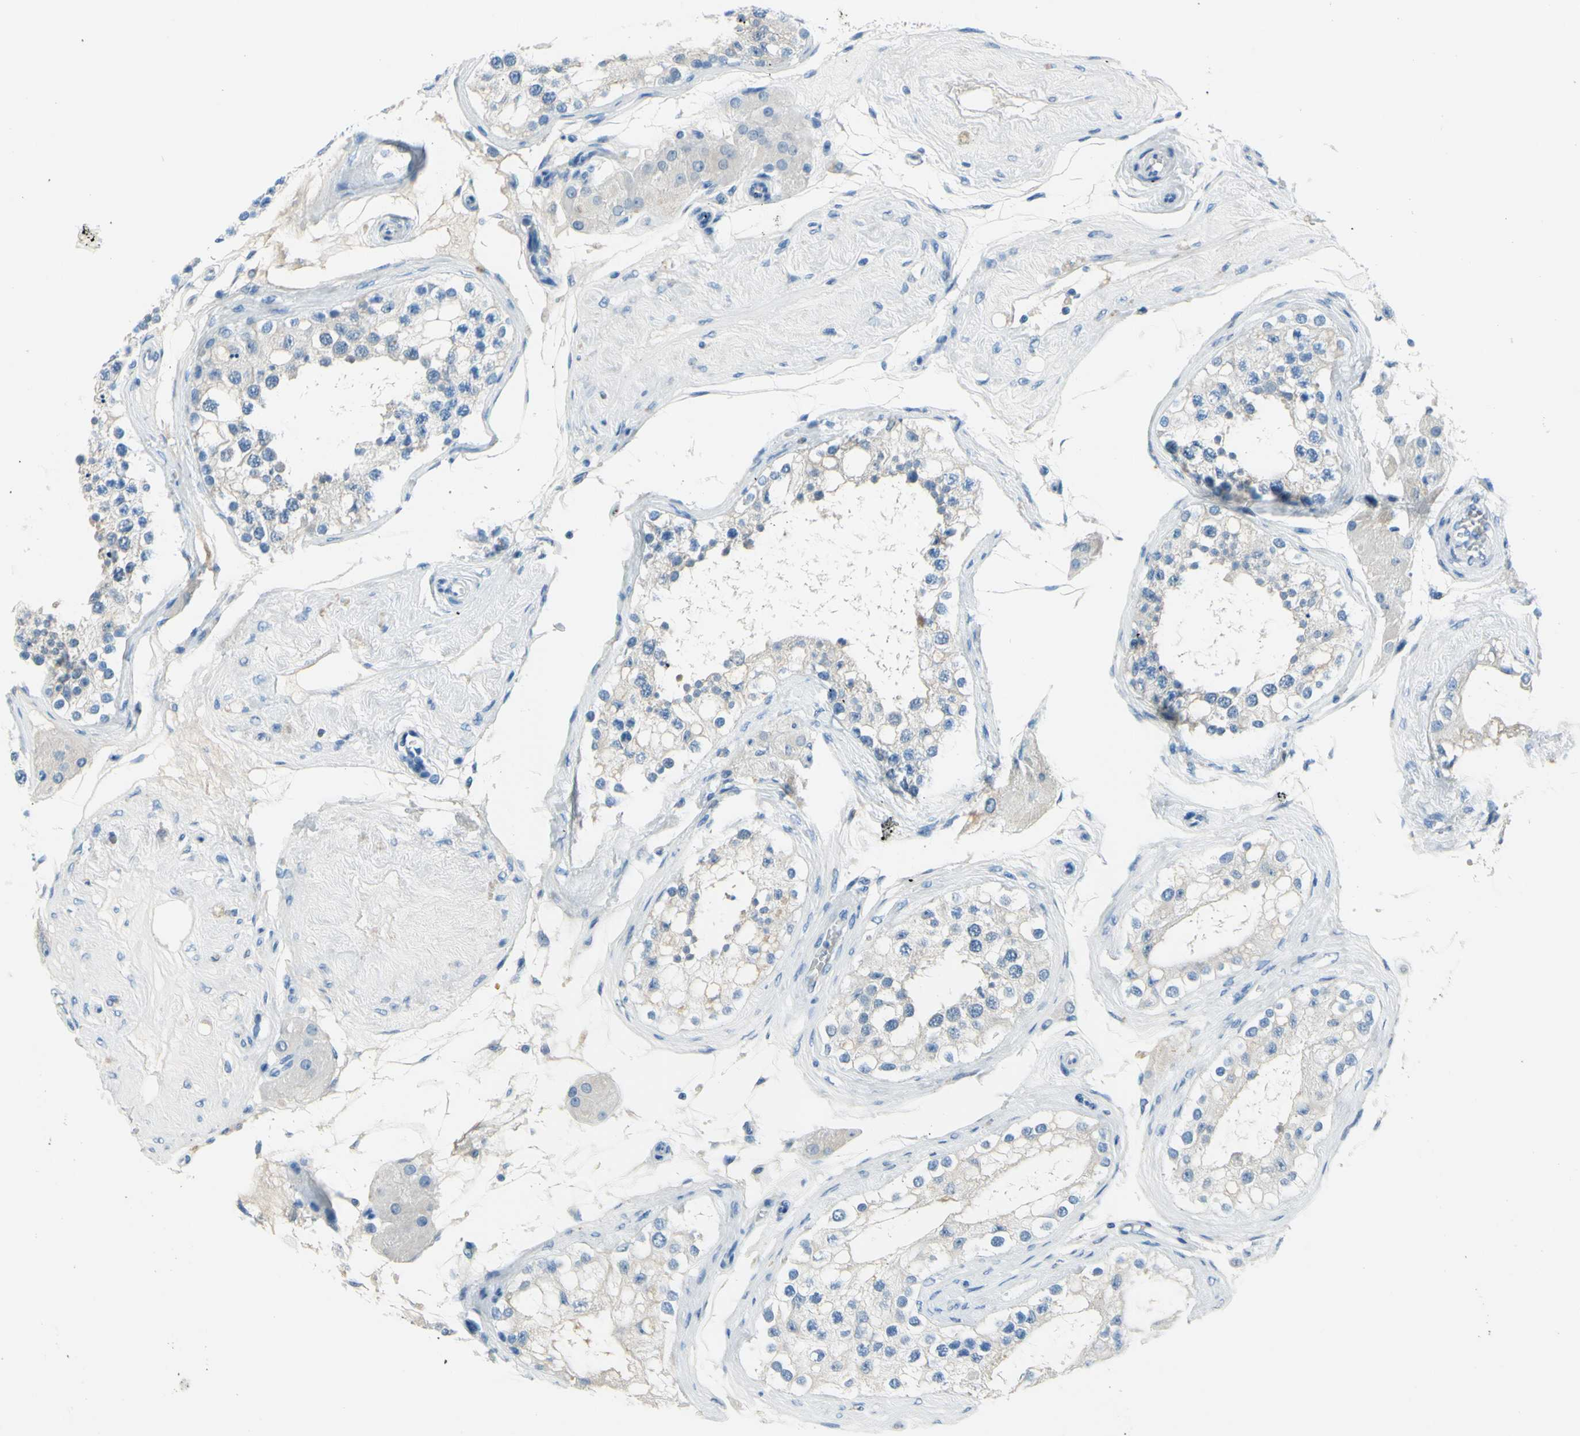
{"staining": {"intensity": "negative", "quantity": "none", "location": "none"}, "tissue": "testis", "cell_type": "Cells in seminiferous ducts", "image_type": "normal", "snomed": [{"axis": "morphology", "description": "Normal tissue, NOS"}, {"axis": "topography", "description": "Testis"}], "caption": "DAB immunohistochemical staining of normal testis displays no significant expression in cells in seminiferous ducts.", "gene": "DCT", "patient": {"sex": "male", "age": 68}}